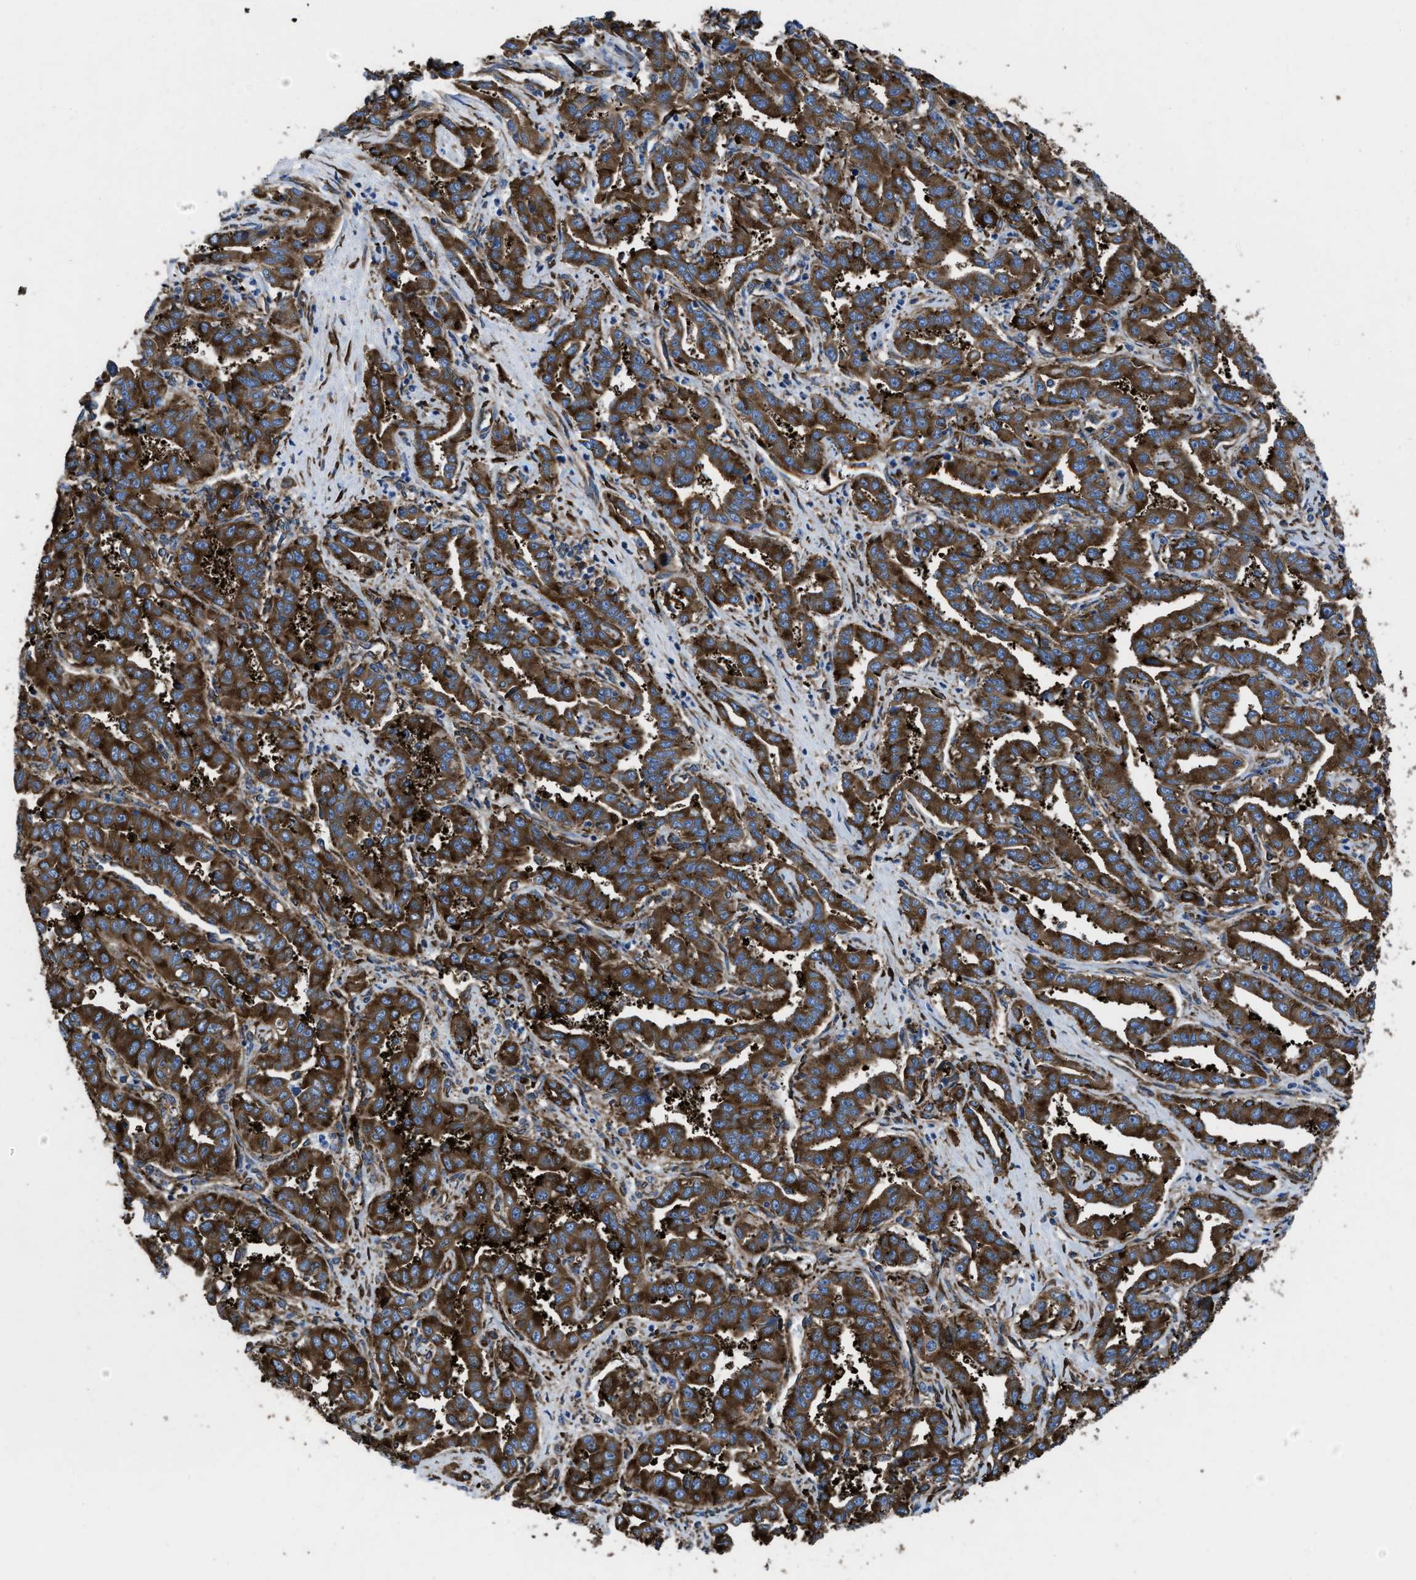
{"staining": {"intensity": "strong", "quantity": ">75%", "location": "cytoplasmic/membranous"}, "tissue": "liver cancer", "cell_type": "Tumor cells", "image_type": "cancer", "snomed": [{"axis": "morphology", "description": "Cholangiocarcinoma"}, {"axis": "topography", "description": "Liver"}], "caption": "The immunohistochemical stain shows strong cytoplasmic/membranous positivity in tumor cells of cholangiocarcinoma (liver) tissue.", "gene": "CAPRIN1", "patient": {"sex": "male", "age": 59}}